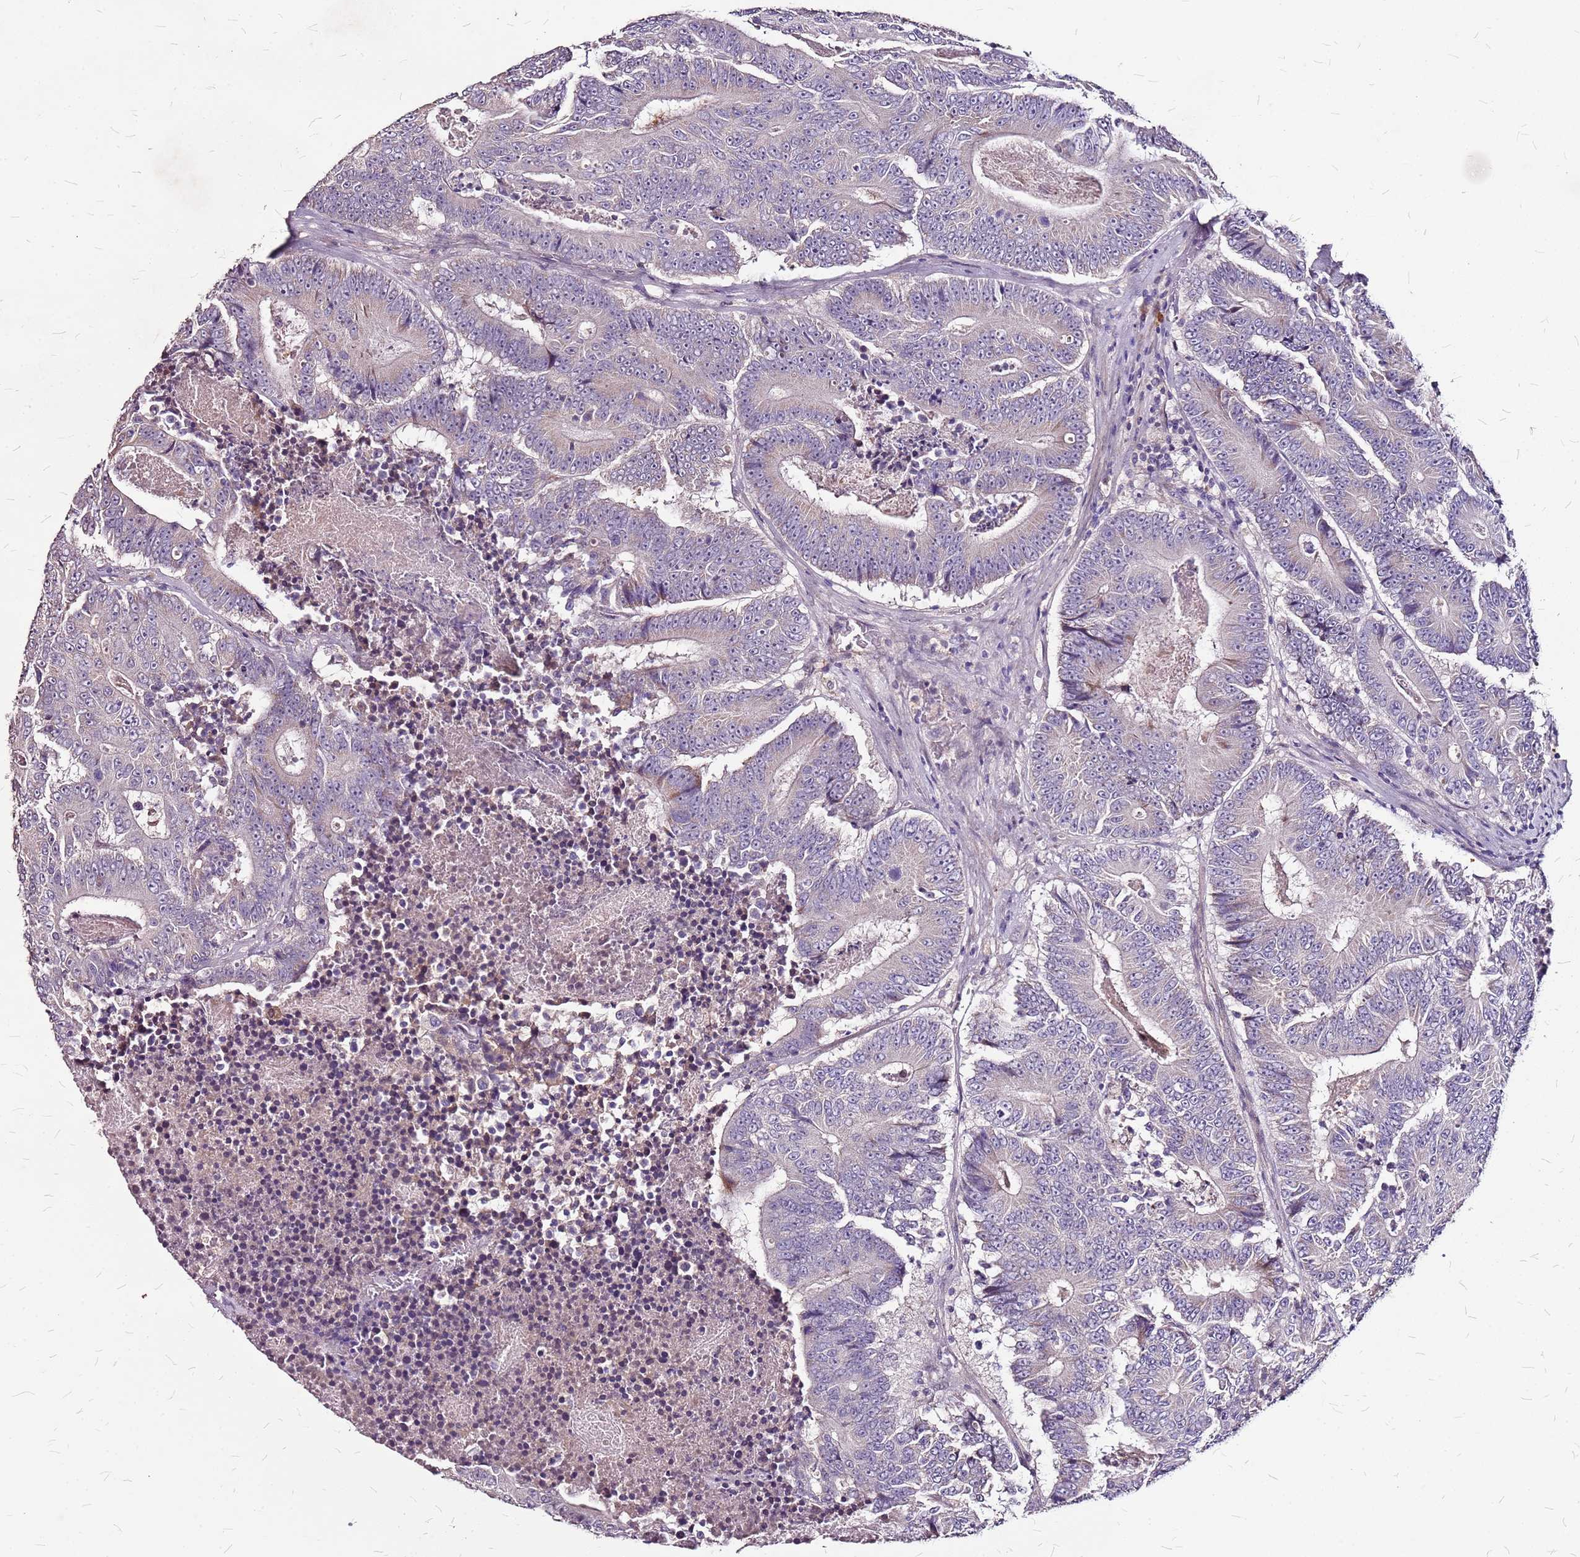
{"staining": {"intensity": "negative", "quantity": "none", "location": "none"}, "tissue": "colorectal cancer", "cell_type": "Tumor cells", "image_type": "cancer", "snomed": [{"axis": "morphology", "description": "Adenocarcinoma, NOS"}, {"axis": "topography", "description": "Colon"}], "caption": "Immunohistochemistry (IHC) of adenocarcinoma (colorectal) shows no staining in tumor cells.", "gene": "DCDC2C", "patient": {"sex": "male", "age": 83}}